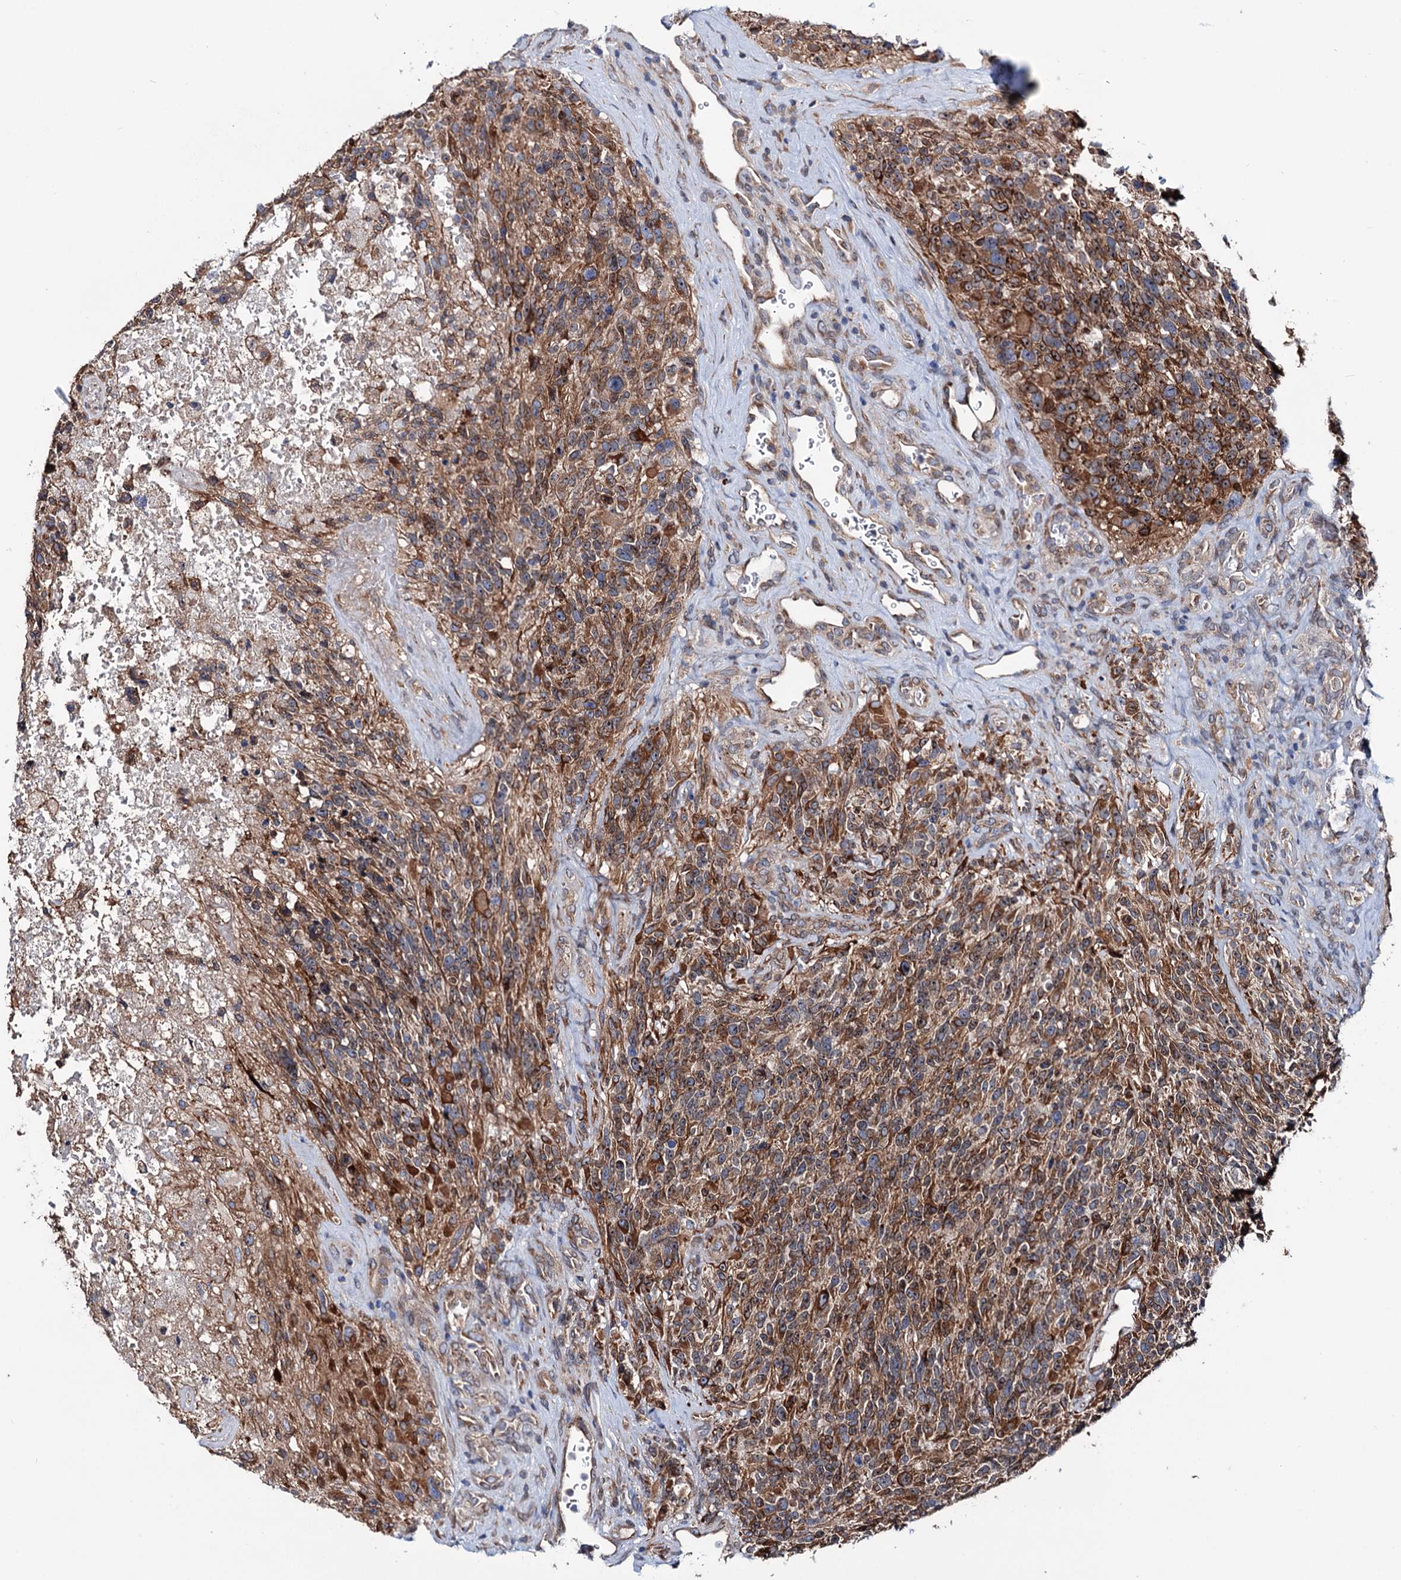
{"staining": {"intensity": "strong", "quantity": ">75%", "location": "cytoplasmic/membranous"}, "tissue": "glioma", "cell_type": "Tumor cells", "image_type": "cancer", "snomed": [{"axis": "morphology", "description": "Glioma, malignant, High grade"}, {"axis": "topography", "description": "Brain"}], "caption": "A histopathology image showing strong cytoplasmic/membranous expression in approximately >75% of tumor cells in high-grade glioma (malignant), as visualized by brown immunohistochemical staining.", "gene": "PTDSS2", "patient": {"sex": "male", "age": 76}}